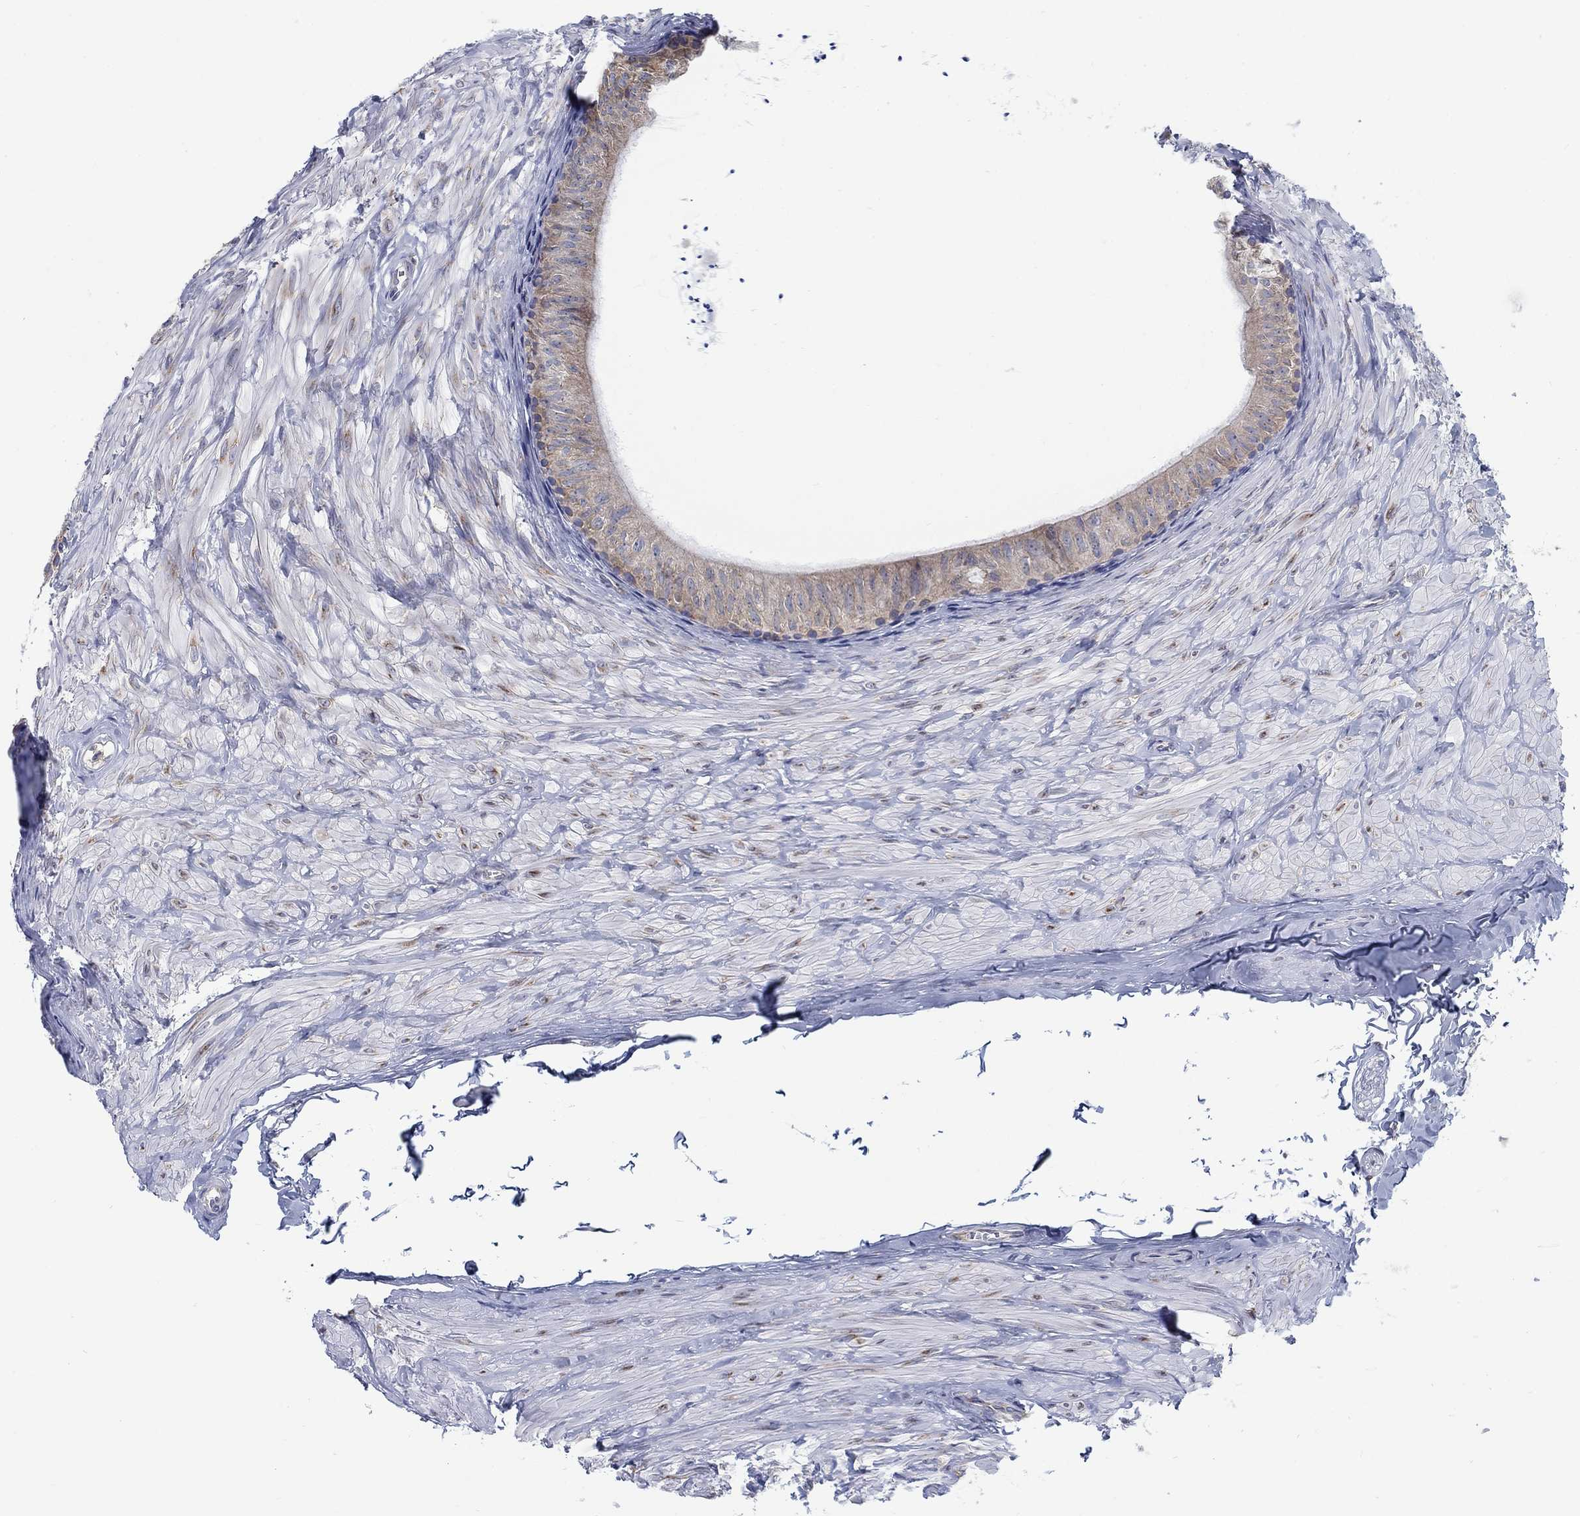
{"staining": {"intensity": "weak", "quantity": ">75%", "location": "cytoplasmic/membranous"}, "tissue": "epididymis", "cell_type": "Glandular cells", "image_type": "normal", "snomed": [{"axis": "morphology", "description": "Normal tissue, NOS"}, {"axis": "topography", "description": "Epididymis"}], "caption": "Immunohistochemical staining of normal epididymis shows low levels of weak cytoplasmic/membranous staining in approximately >75% of glandular cells. (DAB = brown stain, brightfield microscopy at high magnification).", "gene": "TMEM59", "patient": {"sex": "male", "age": 32}}